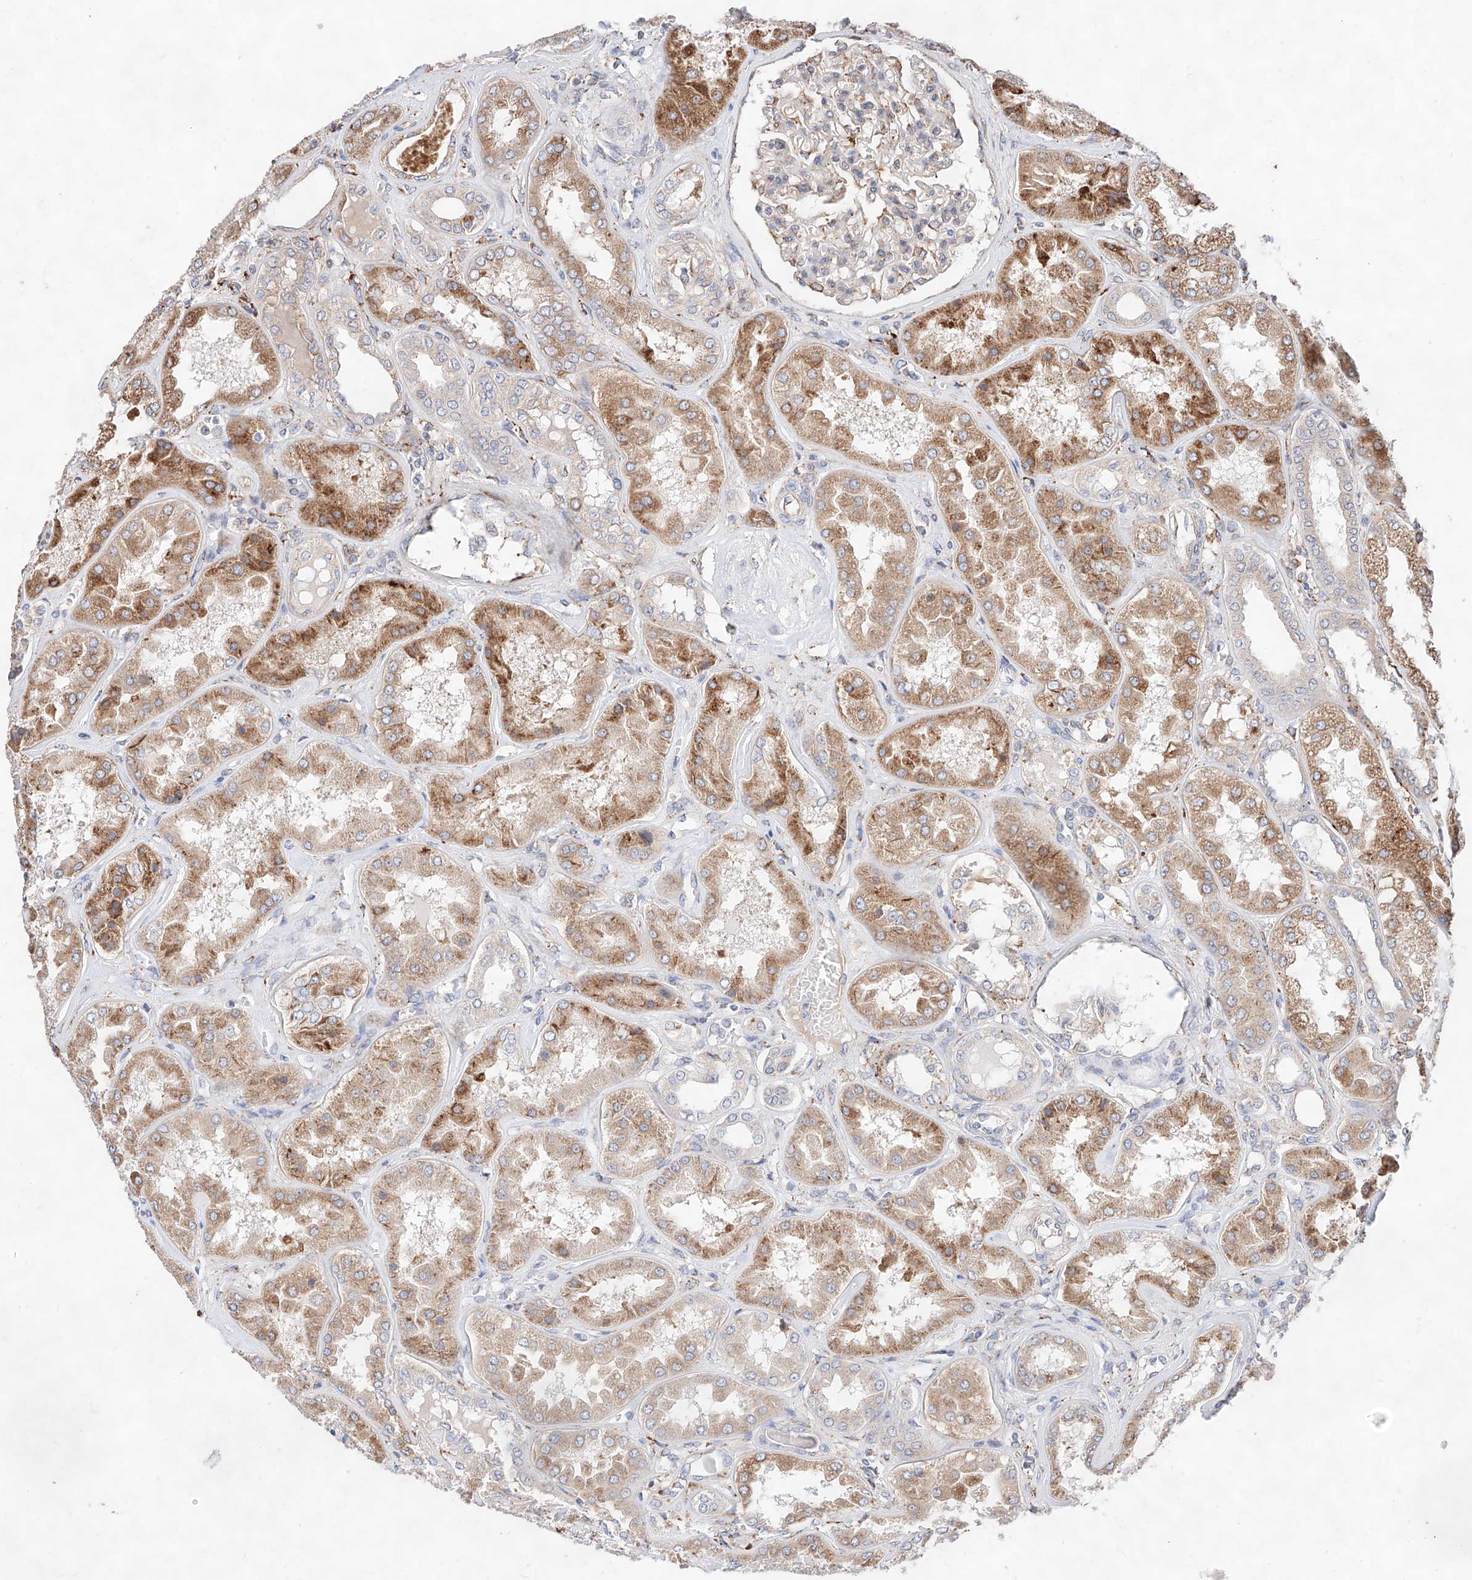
{"staining": {"intensity": "moderate", "quantity": "<25%", "location": "cytoplasmic/membranous"}, "tissue": "kidney", "cell_type": "Cells in glomeruli", "image_type": "normal", "snomed": [{"axis": "morphology", "description": "Normal tissue, NOS"}, {"axis": "topography", "description": "Kidney"}], "caption": "The image shows immunohistochemical staining of unremarkable kidney. There is moderate cytoplasmic/membranous staining is seen in approximately <25% of cells in glomeruli.", "gene": "ATP9B", "patient": {"sex": "female", "age": 56}}